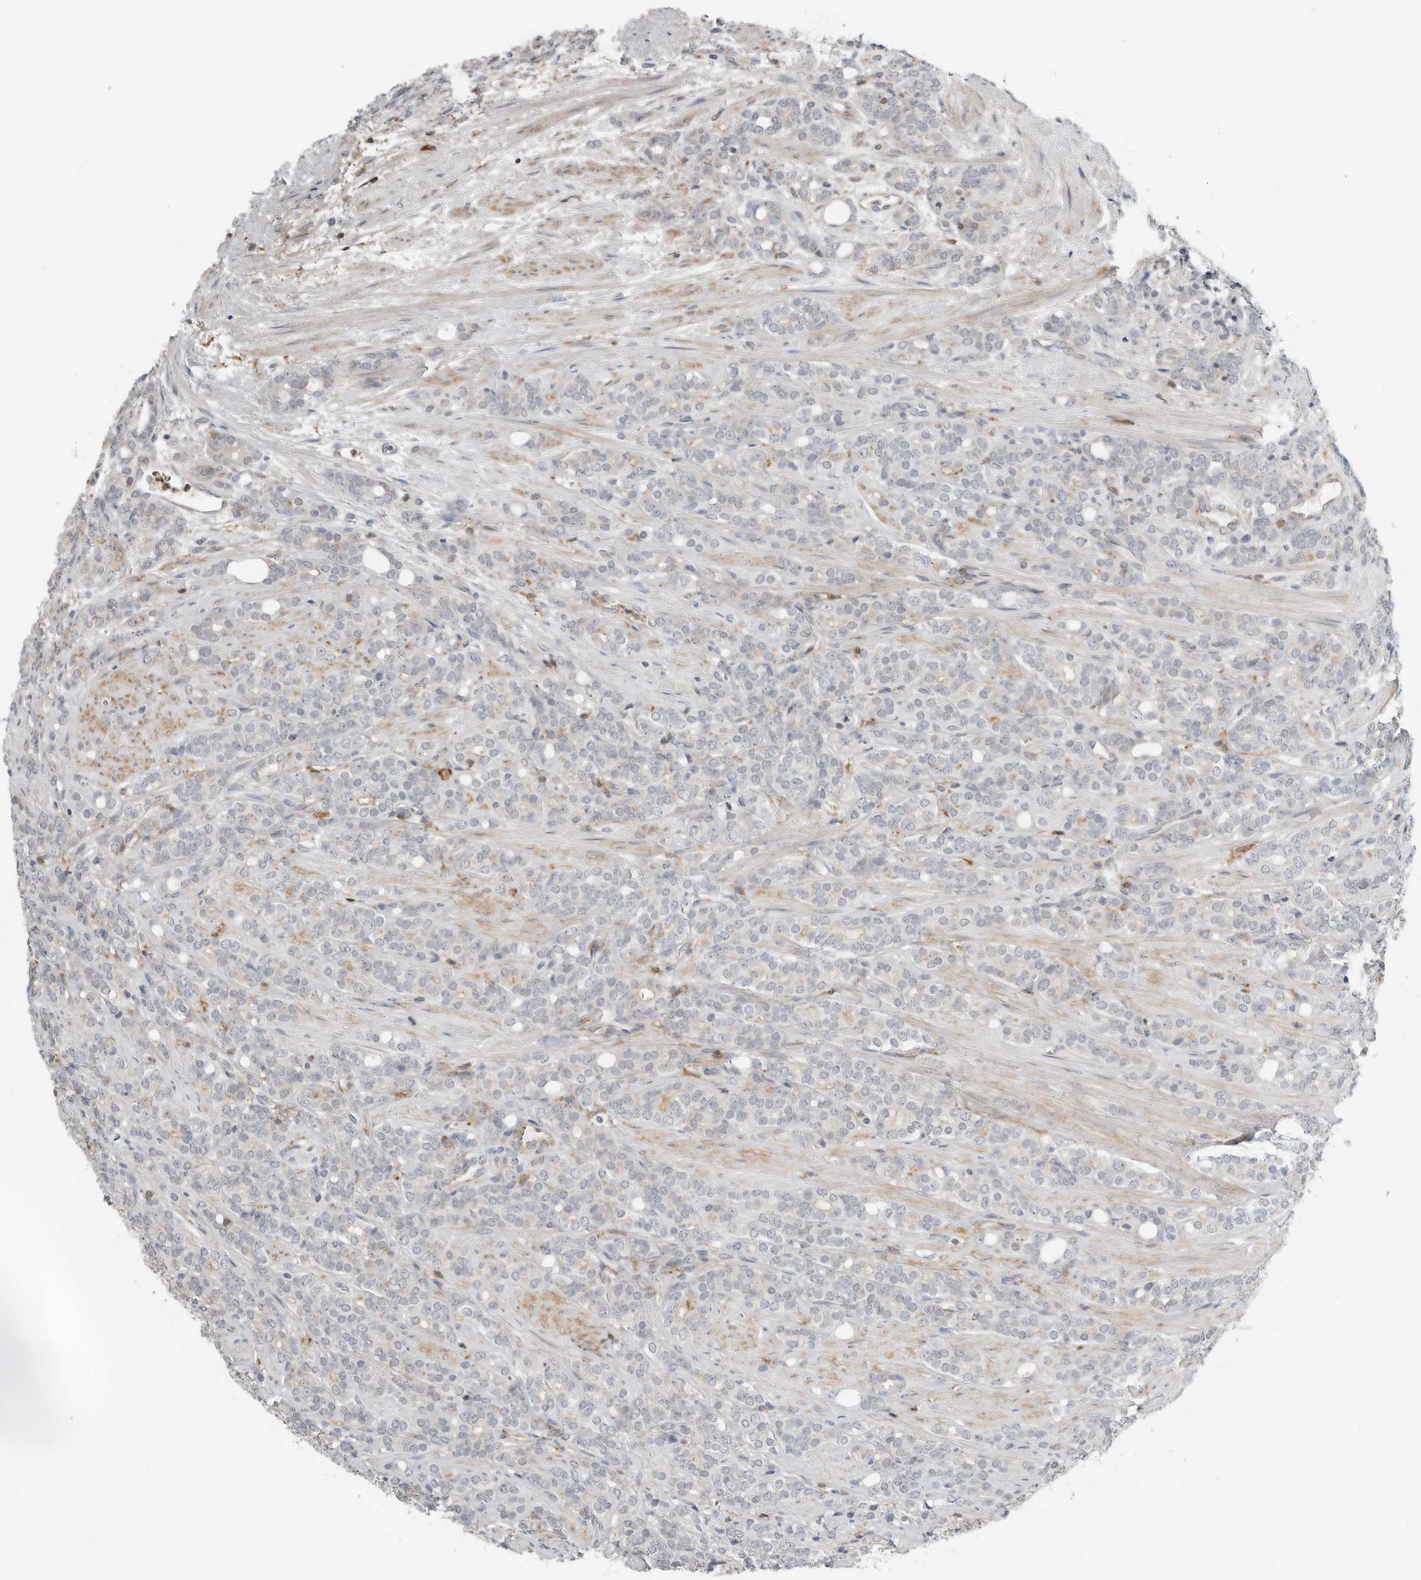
{"staining": {"intensity": "negative", "quantity": "none", "location": "none"}, "tissue": "prostate cancer", "cell_type": "Tumor cells", "image_type": "cancer", "snomed": [{"axis": "morphology", "description": "Adenocarcinoma, High grade"}, {"axis": "topography", "description": "Prostate"}], "caption": "Human prostate cancer stained for a protein using IHC reveals no positivity in tumor cells.", "gene": "LEFTY2", "patient": {"sex": "male", "age": 62}}